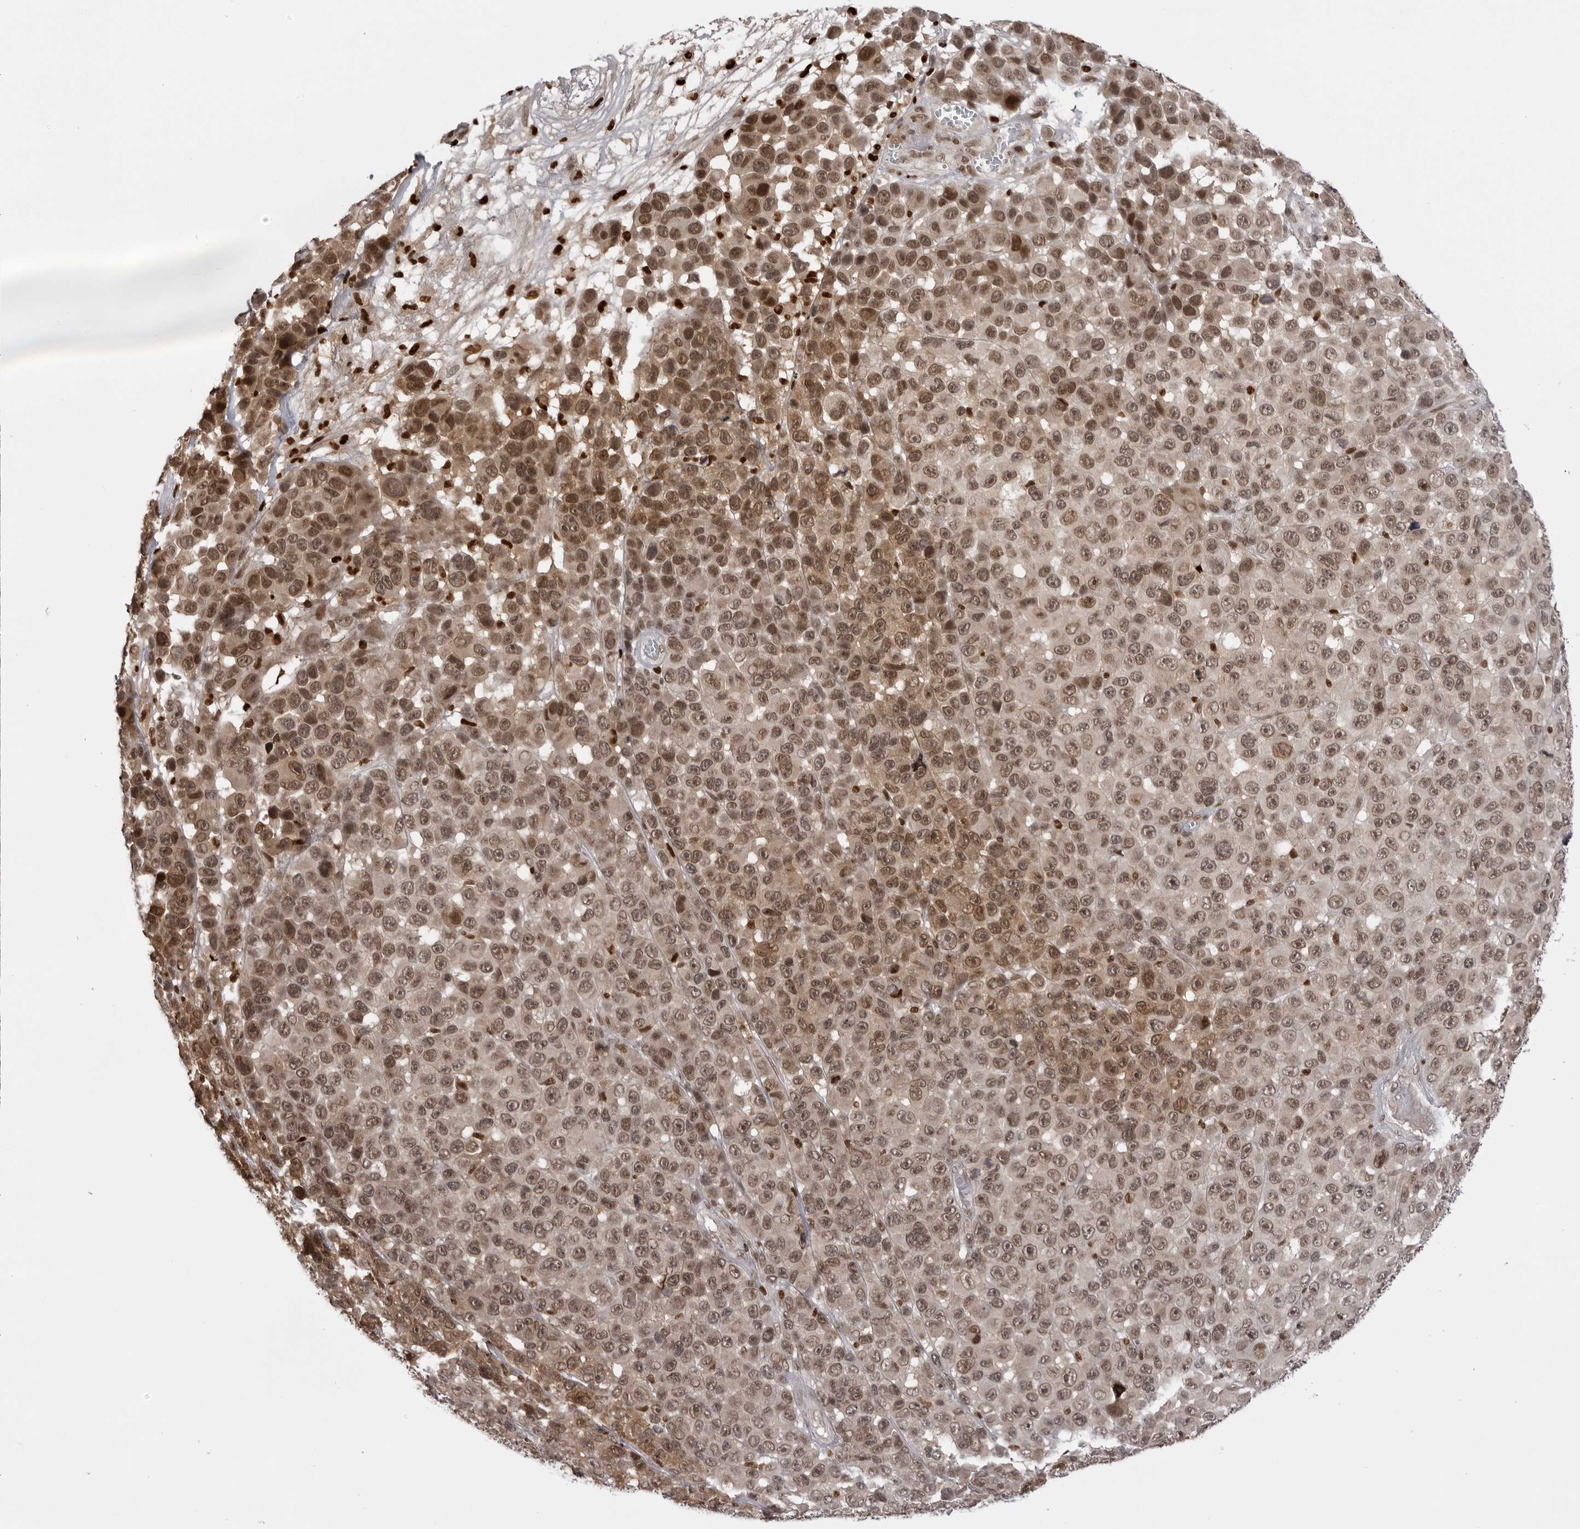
{"staining": {"intensity": "moderate", "quantity": ">75%", "location": "cytoplasmic/membranous,nuclear"}, "tissue": "melanoma", "cell_type": "Tumor cells", "image_type": "cancer", "snomed": [{"axis": "morphology", "description": "Malignant melanoma, NOS"}, {"axis": "topography", "description": "Skin"}], "caption": "Tumor cells exhibit medium levels of moderate cytoplasmic/membranous and nuclear expression in approximately >75% of cells in malignant melanoma. (Stains: DAB in brown, nuclei in blue, Microscopy: brightfield microscopy at high magnification).", "gene": "PTK2B", "patient": {"sex": "male", "age": 53}}